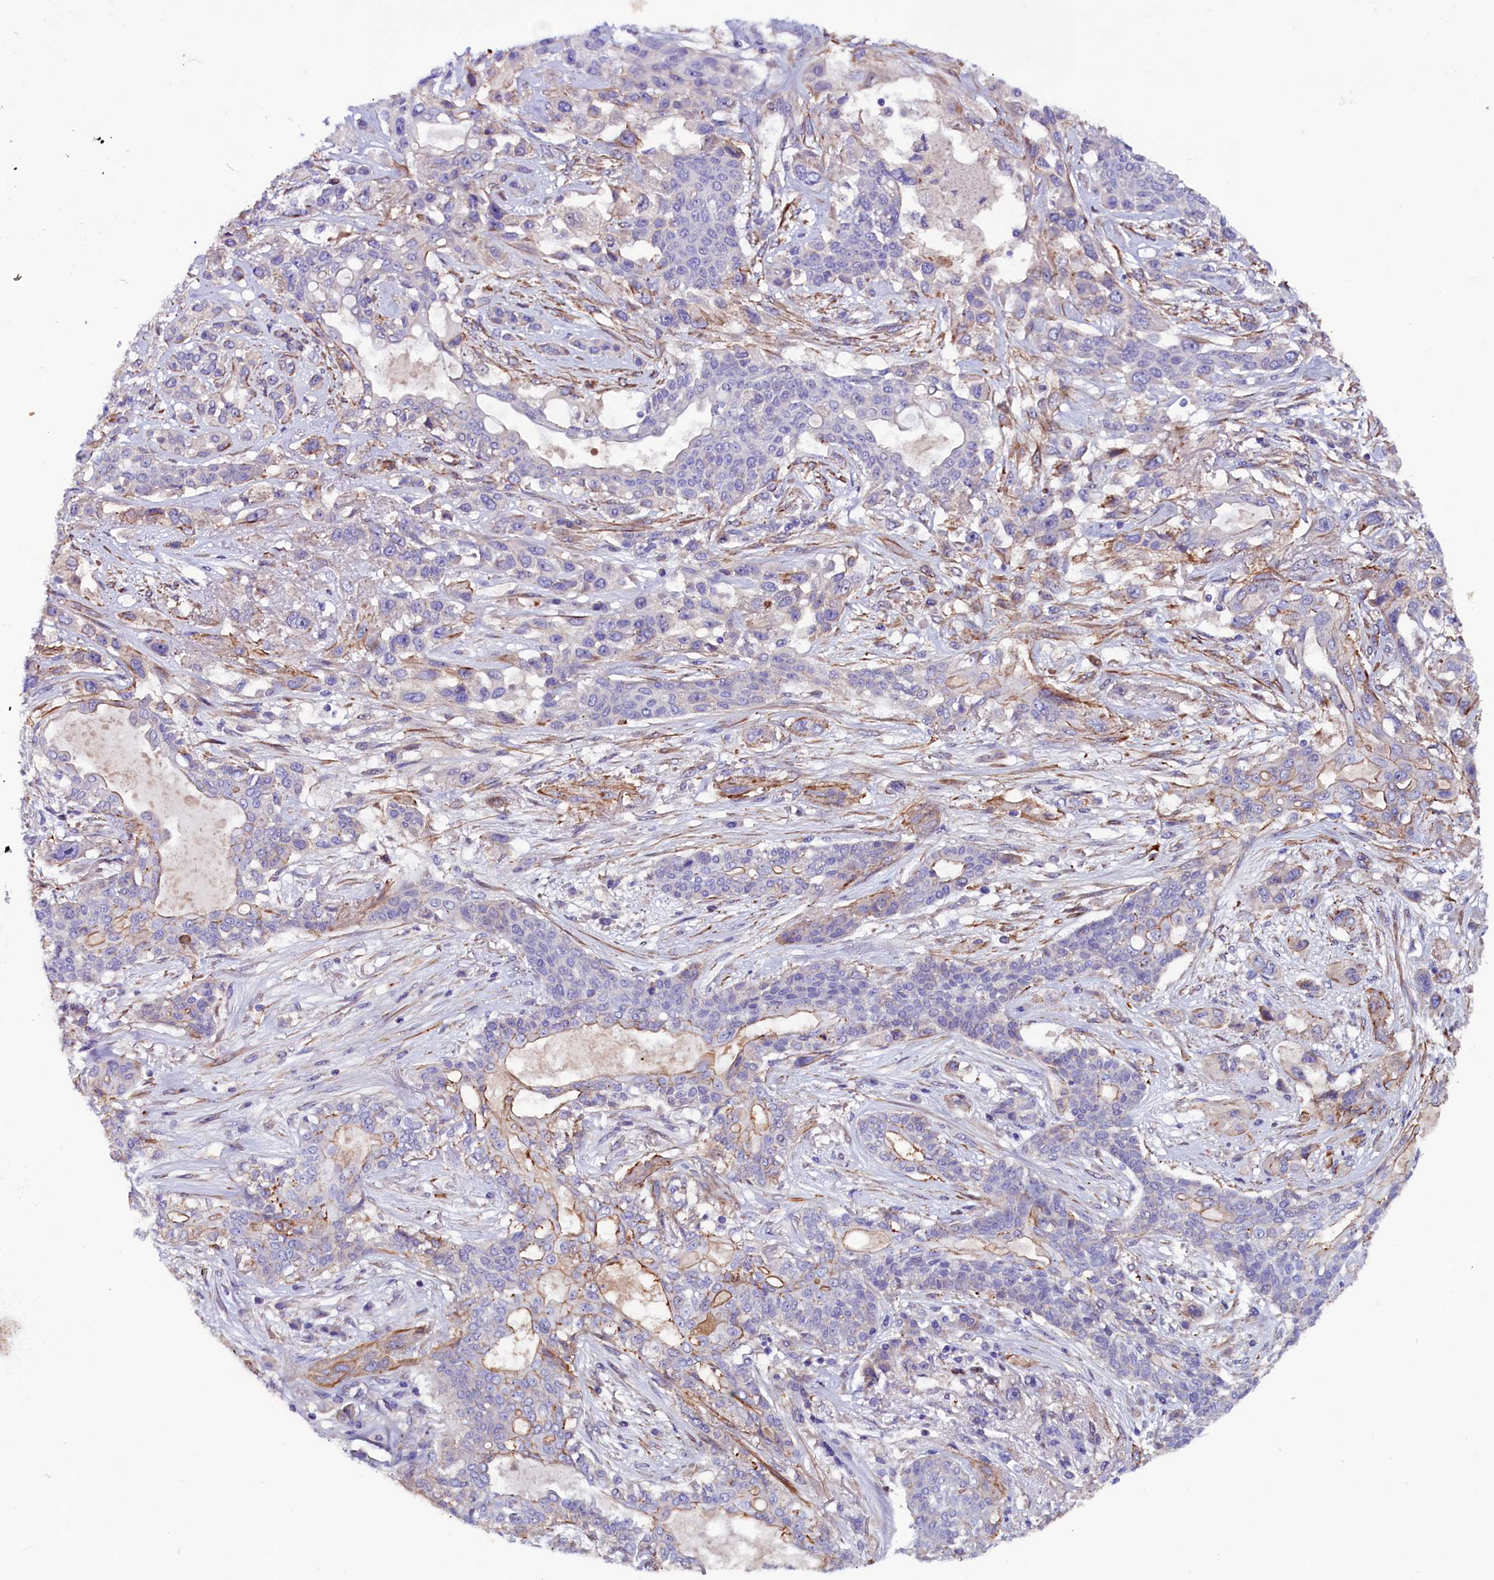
{"staining": {"intensity": "weak", "quantity": "<25%", "location": "cytoplasmic/membranous"}, "tissue": "lung cancer", "cell_type": "Tumor cells", "image_type": "cancer", "snomed": [{"axis": "morphology", "description": "Squamous cell carcinoma, NOS"}, {"axis": "topography", "description": "Lung"}], "caption": "Lung squamous cell carcinoma stained for a protein using immunohistochemistry exhibits no expression tumor cells.", "gene": "ZNF749", "patient": {"sex": "female", "age": 70}}